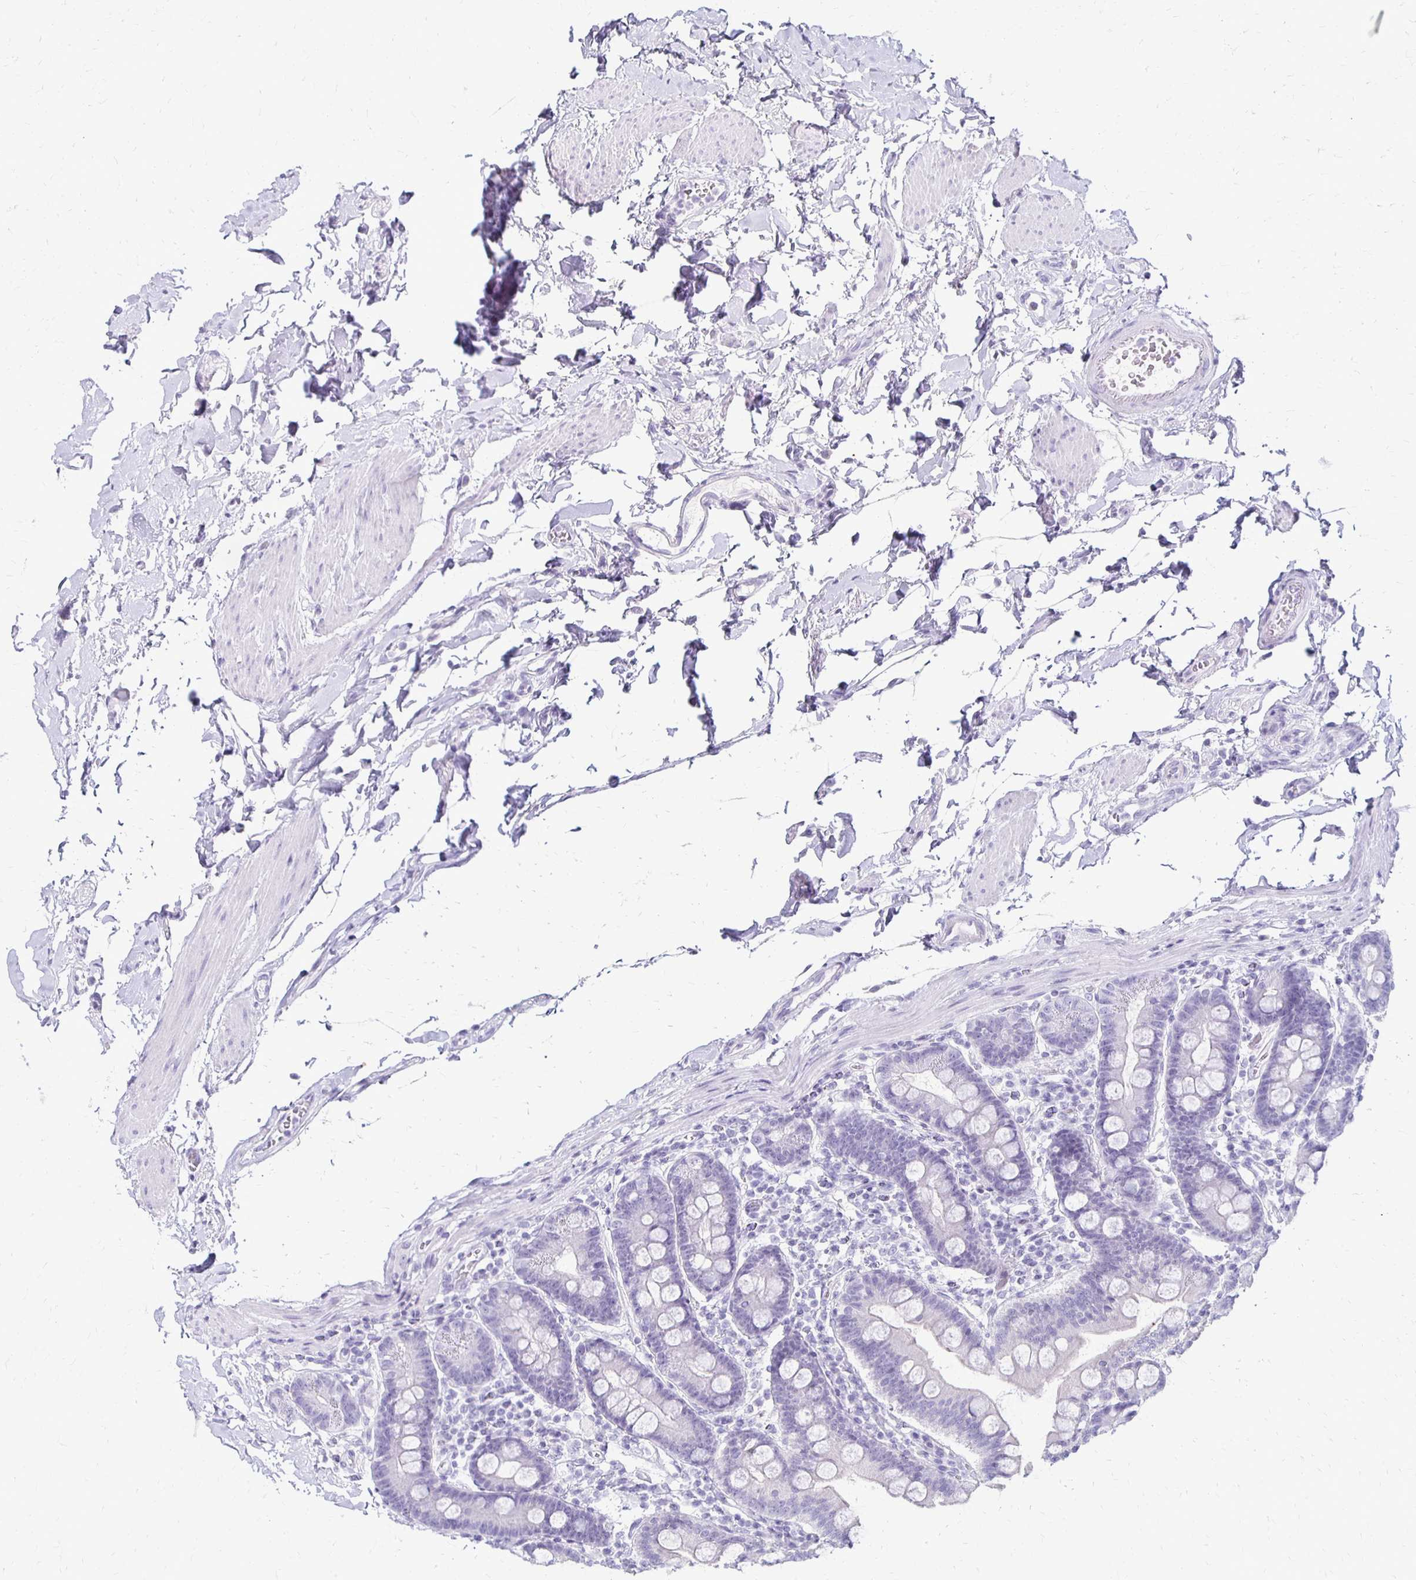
{"staining": {"intensity": "negative", "quantity": "none", "location": "none"}, "tissue": "duodenum", "cell_type": "Glandular cells", "image_type": "normal", "snomed": [{"axis": "morphology", "description": "Normal tissue, NOS"}, {"axis": "topography", "description": "Pancreas"}, {"axis": "topography", "description": "Duodenum"}], "caption": "This is an IHC histopathology image of normal human duodenum. There is no staining in glandular cells.", "gene": "RYR1", "patient": {"sex": "male", "age": 59}}